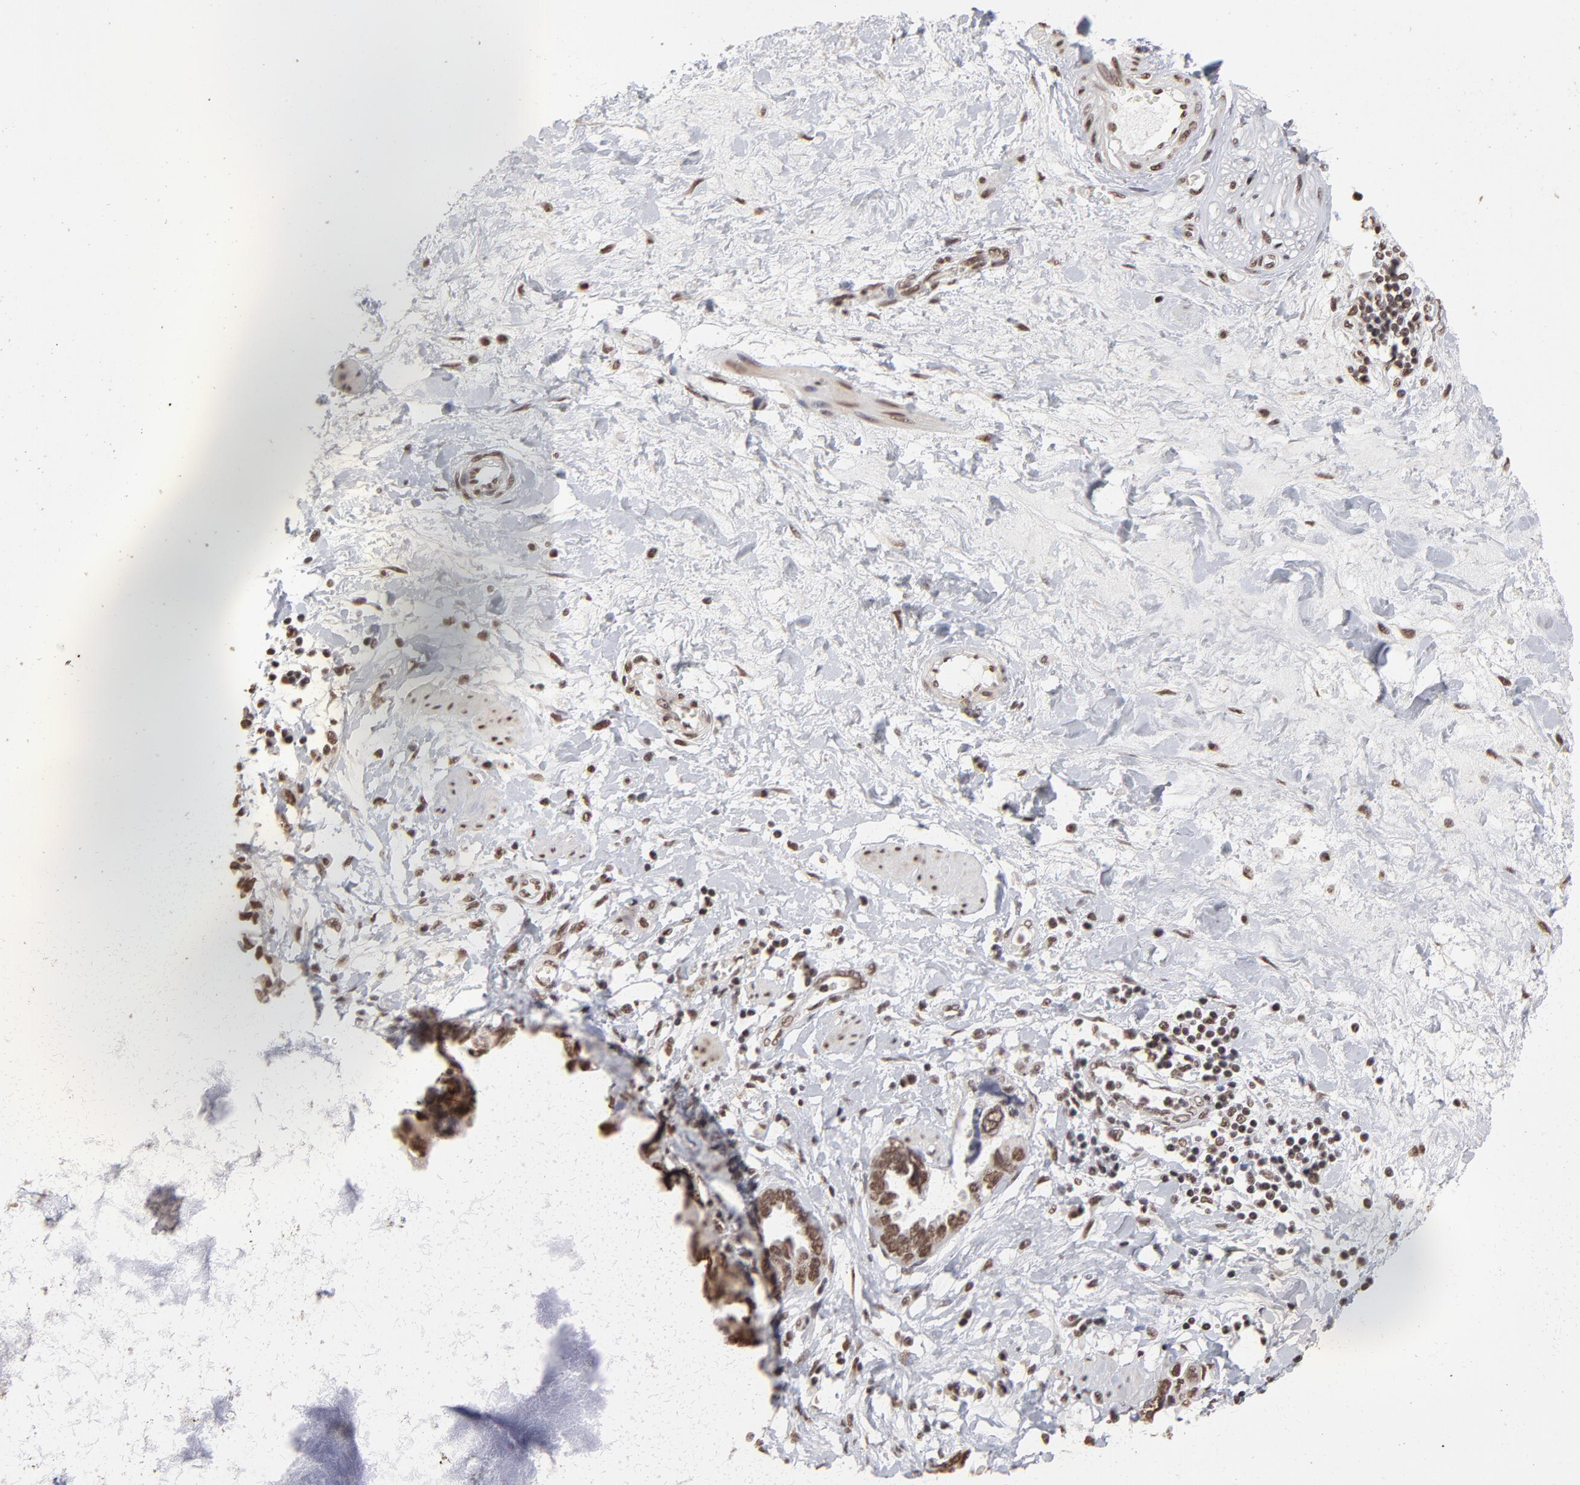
{"staining": {"intensity": "moderate", "quantity": ">75%", "location": "nuclear"}, "tissue": "ovarian cancer", "cell_type": "Tumor cells", "image_type": "cancer", "snomed": [{"axis": "morphology", "description": "Cystadenocarcinoma, serous, NOS"}, {"axis": "topography", "description": "Ovary"}], "caption": "A histopathology image of human serous cystadenocarcinoma (ovarian) stained for a protein demonstrates moderate nuclear brown staining in tumor cells.", "gene": "ZNF3", "patient": {"sex": "female", "age": 63}}